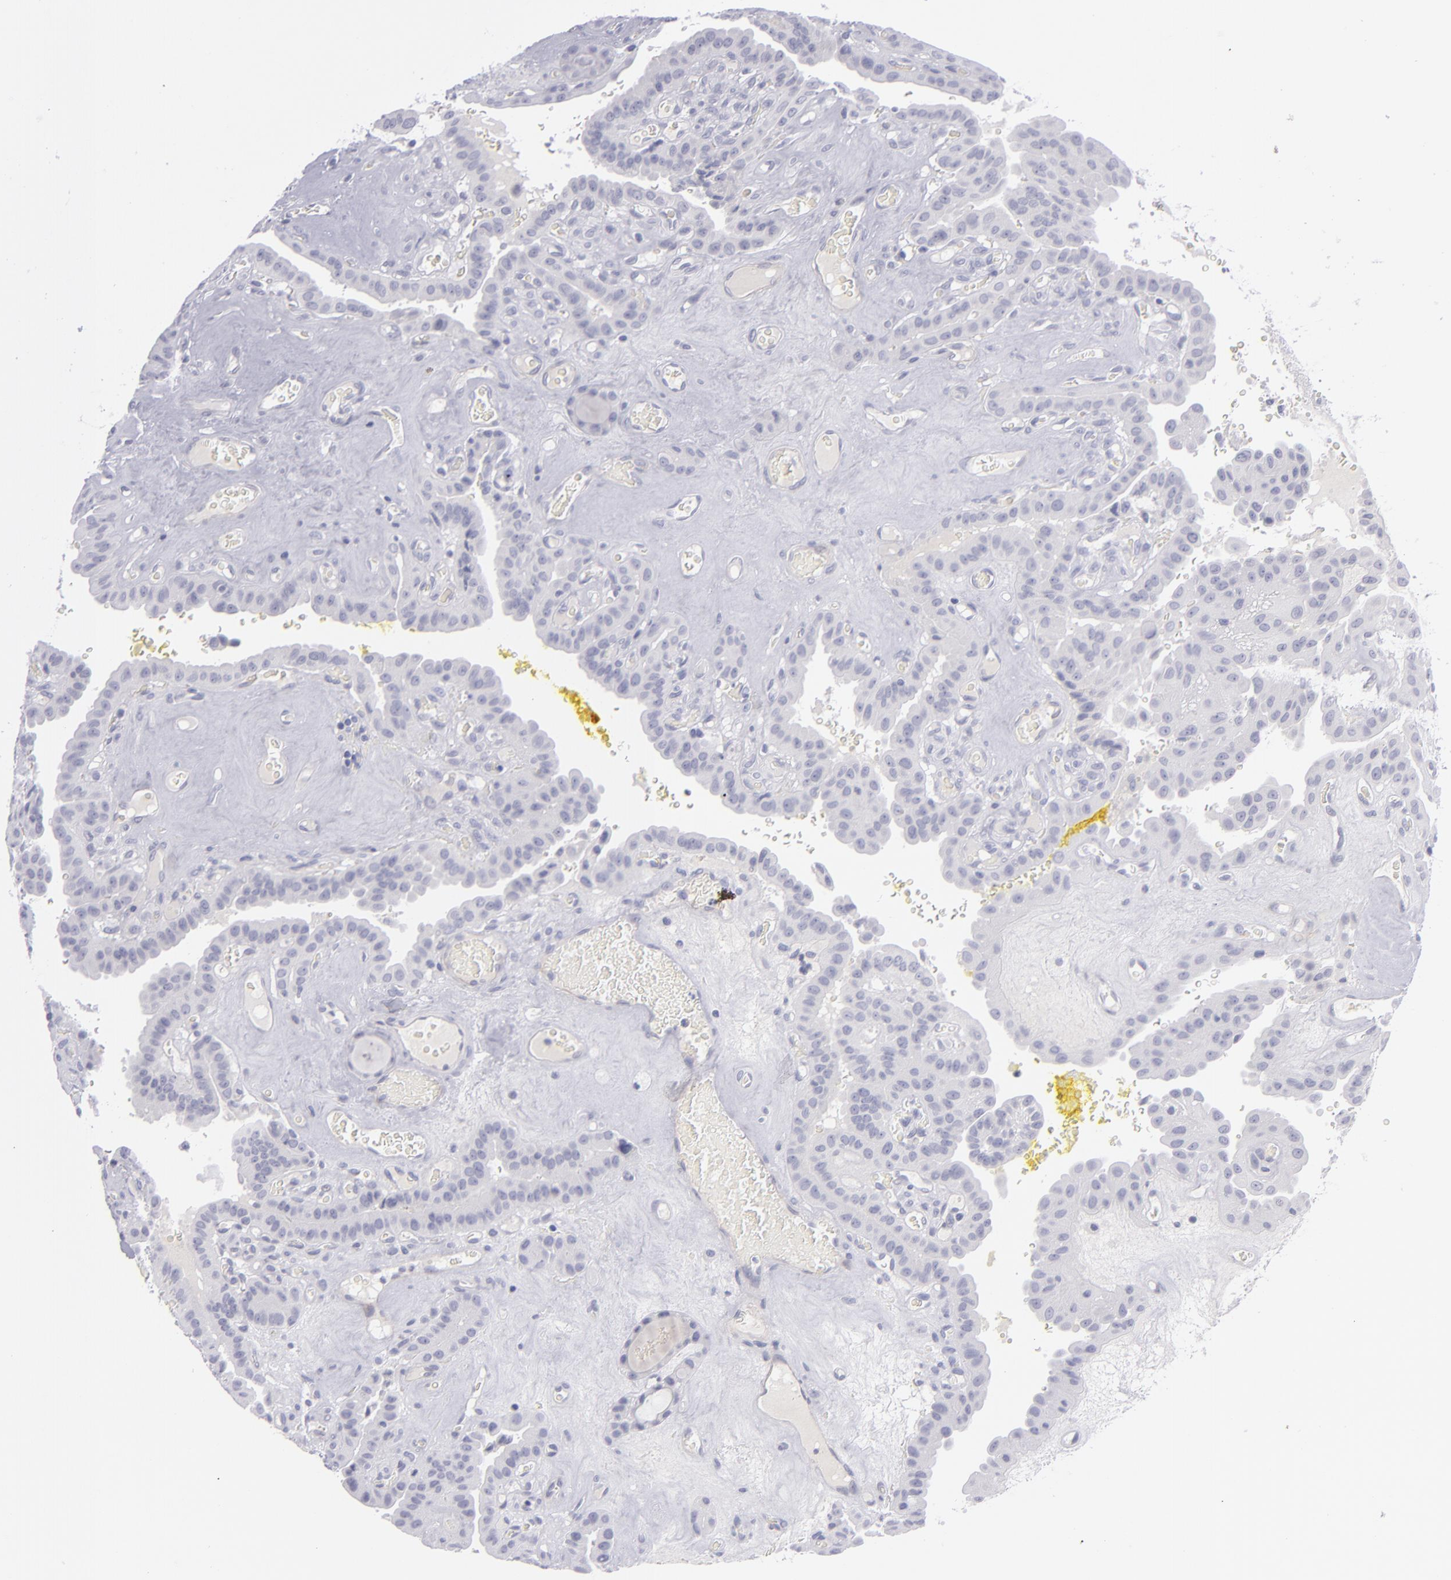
{"staining": {"intensity": "negative", "quantity": "none", "location": "none"}, "tissue": "thyroid cancer", "cell_type": "Tumor cells", "image_type": "cancer", "snomed": [{"axis": "morphology", "description": "Papillary adenocarcinoma, NOS"}, {"axis": "topography", "description": "Thyroid gland"}], "caption": "This image is of thyroid cancer (papillary adenocarcinoma) stained with immunohistochemistry (IHC) to label a protein in brown with the nuclei are counter-stained blue. There is no positivity in tumor cells.", "gene": "ITGB4", "patient": {"sex": "male", "age": 87}}